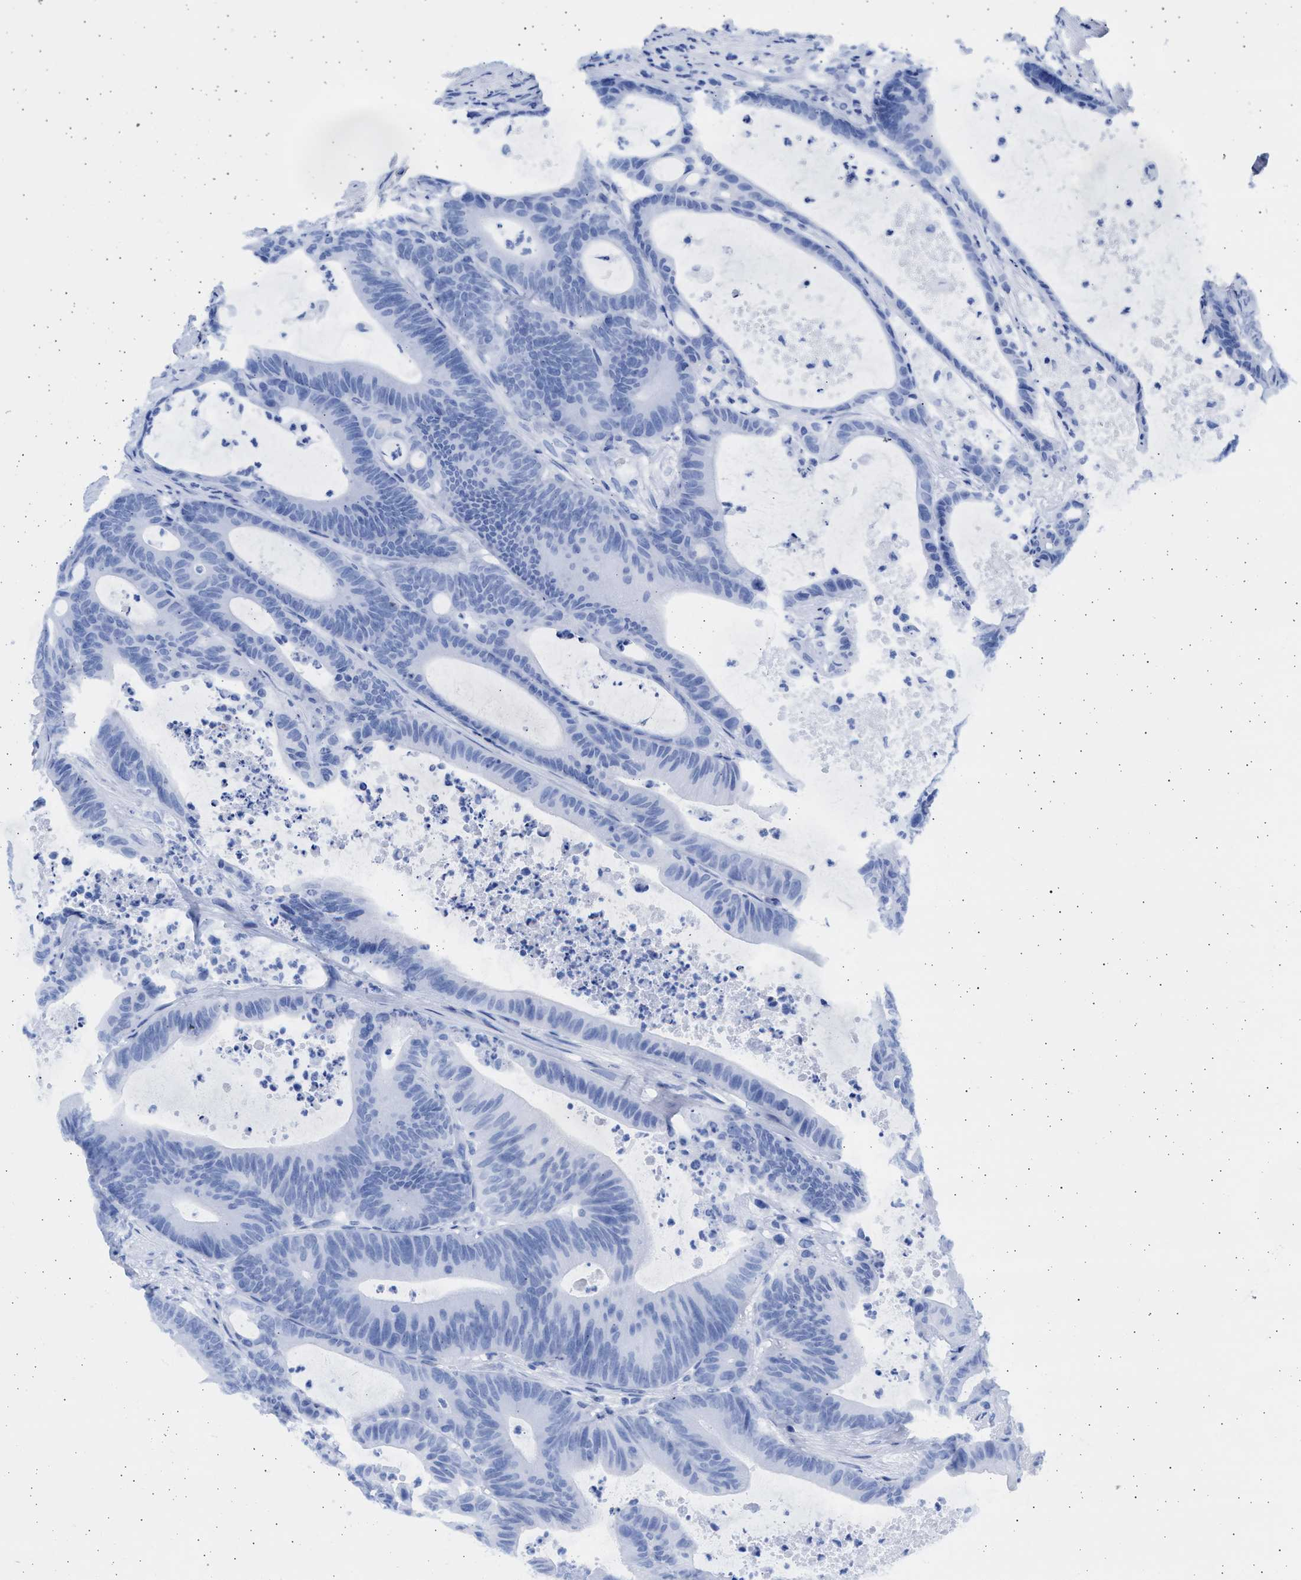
{"staining": {"intensity": "negative", "quantity": "none", "location": "none"}, "tissue": "colorectal cancer", "cell_type": "Tumor cells", "image_type": "cancer", "snomed": [{"axis": "morphology", "description": "Adenocarcinoma, NOS"}, {"axis": "topography", "description": "Colon"}], "caption": "The immunohistochemistry (IHC) image has no significant positivity in tumor cells of adenocarcinoma (colorectal) tissue.", "gene": "ALDOC", "patient": {"sex": "female", "age": 84}}